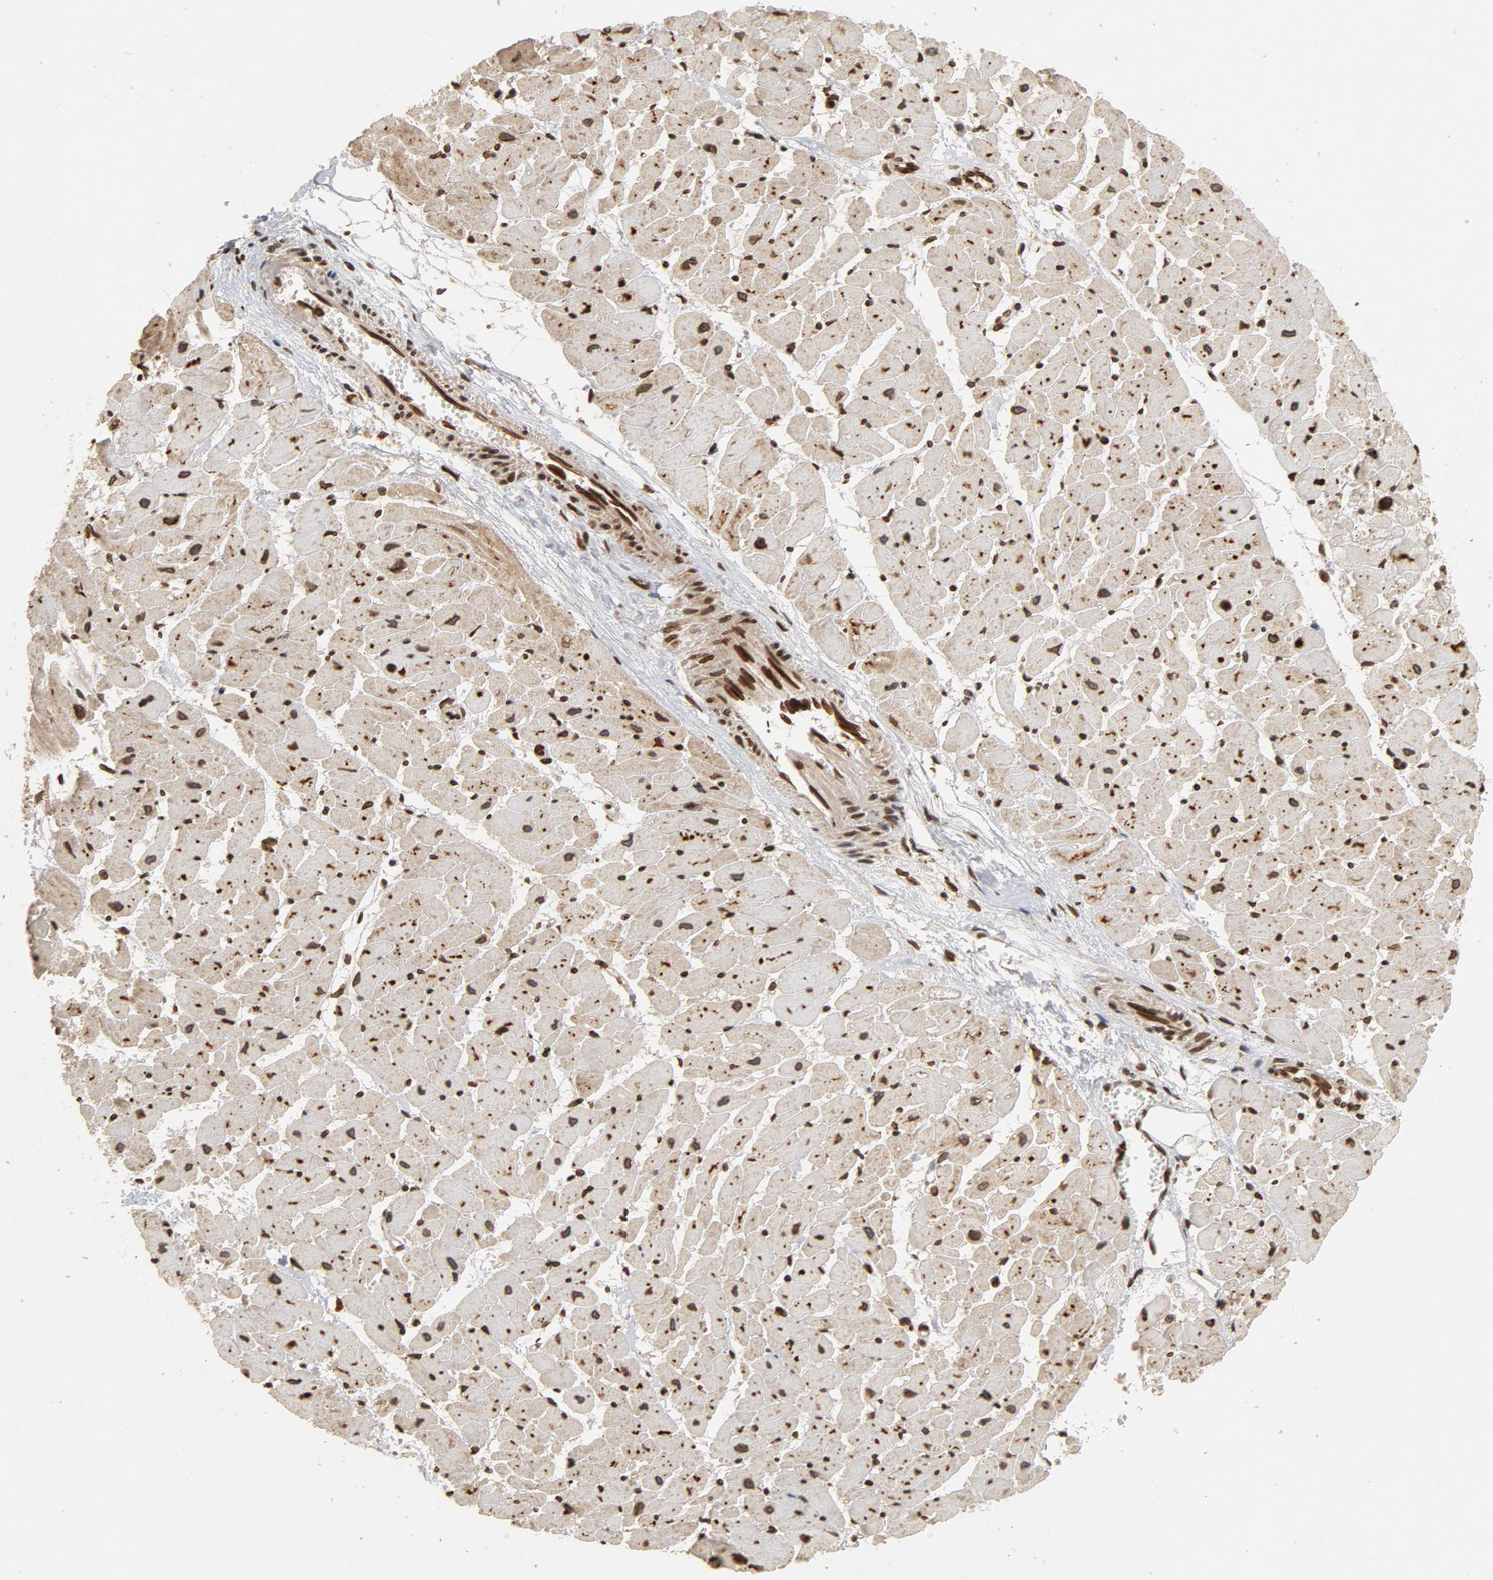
{"staining": {"intensity": "strong", "quantity": ">75%", "location": "cytoplasmic/membranous,nuclear"}, "tissue": "heart muscle", "cell_type": "Cardiomyocytes", "image_type": "normal", "snomed": [{"axis": "morphology", "description": "Normal tissue, NOS"}, {"axis": "topography", "description": "Heart"}], "caption": "IHC photomicrograph of unremarkable heart muscle: human heart muscle stained using immunohistochemistry reveals high levels of strong protein expression localized specifically in the cytoplasmic/membranous,nuclear of cardiomyocytes, appearing as a cytoplasmic/membranous,nuclear brown color.", "gene": "LMNA", "patient": {"sex": "female", "age": 19}}